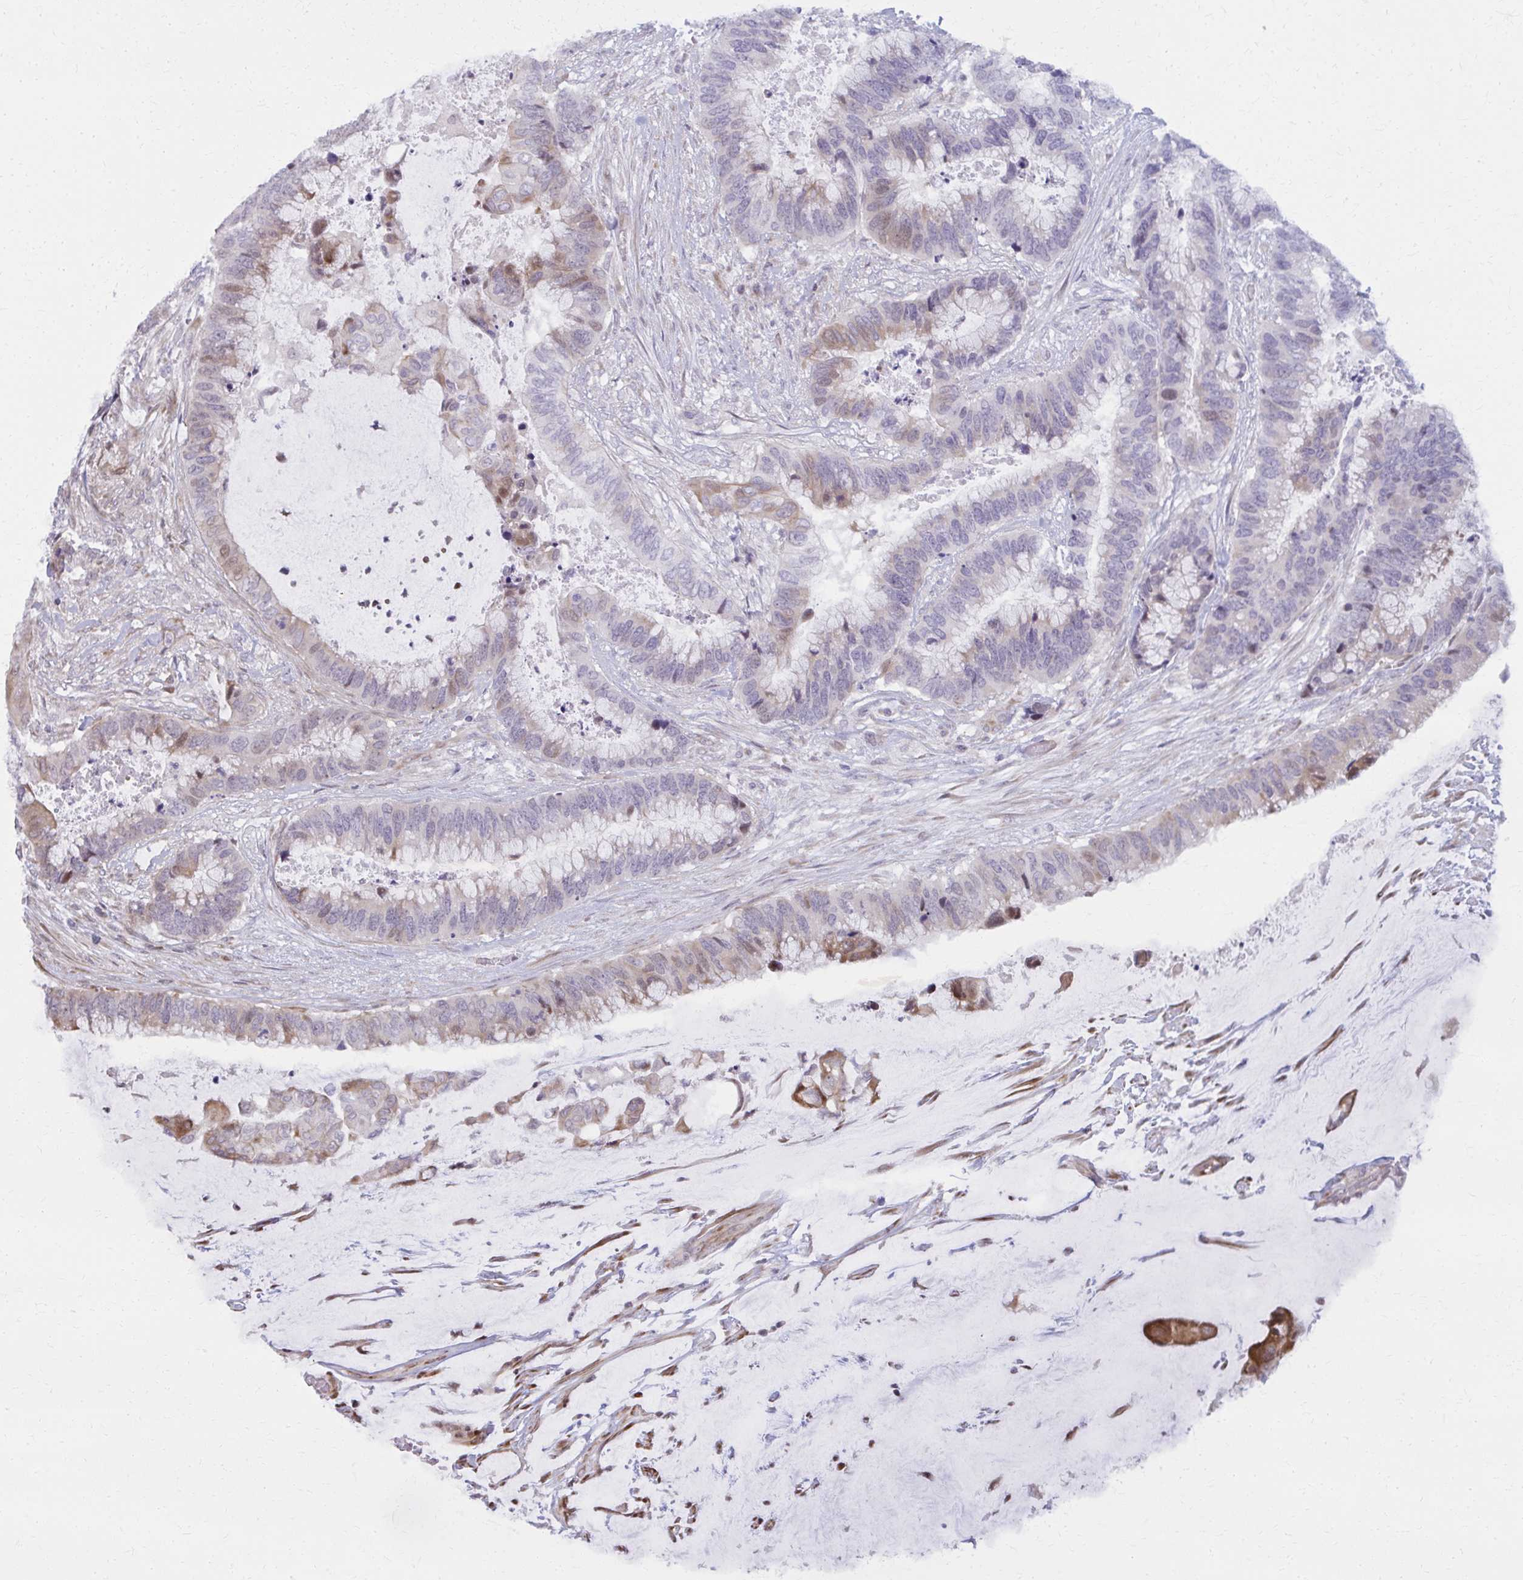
{"staining": {"intensity": "moderate", "quantity": "<25%", "location": "cytoplasmic/membranous,nuclear"}, "tissue": "colorectal cancer", "cell_type": "Tumor cells", "image_type": "cancer", "snomed": [{"axis": "morphology", "description": "Adenocarcinoma, NOS"}, {"axis": "topography", "description": "Rectum"}], "caption": "Colorectal cancer was stained to show a protein in brown. There is low levels of moderate cytoplasmic/membranous and nuclear expression in approximately <25% of tumor cells.", "gene": "MAF1", "patient": {"sex": "female", "age": 59}}